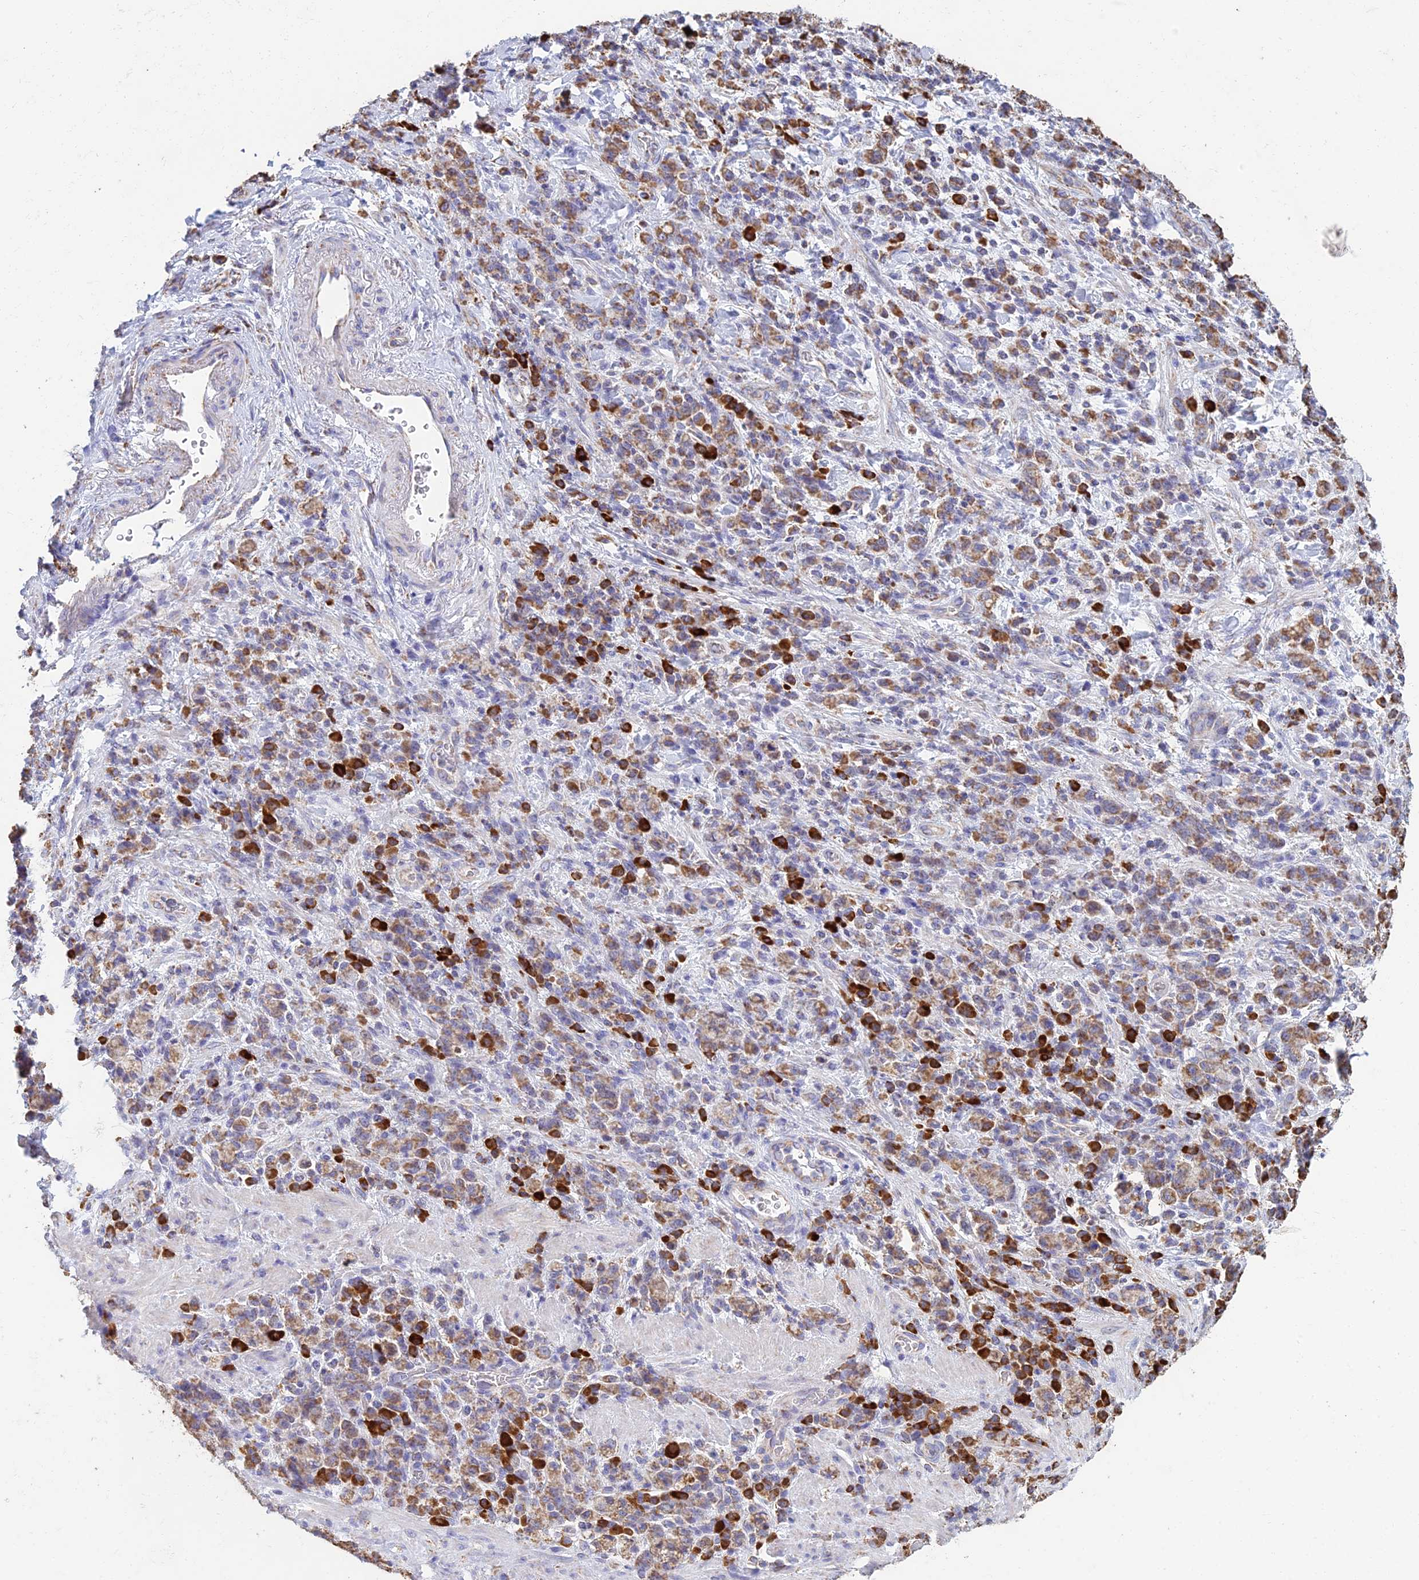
{"staining": {"intensity": "moderate", "quantity": ">75%", "location": "cytoplasmic/membranous"}, "tissue": "stomach cancer", "cell_type": "Tumor cells", "image_type": "cancer", "snomed": [{"axis": "morphology", "description": "Adenocarcinoma, NOS"}, {"axis": "topography", "description": "Stomach"}], "caption": "A brown stain highlights moderate cytoplasmic/membranous expression of a protein in human adenocarcinoma (stomach) tumor cells.", "gene": "OR2W3", "patient": {"sex": "male", "age": 76}}